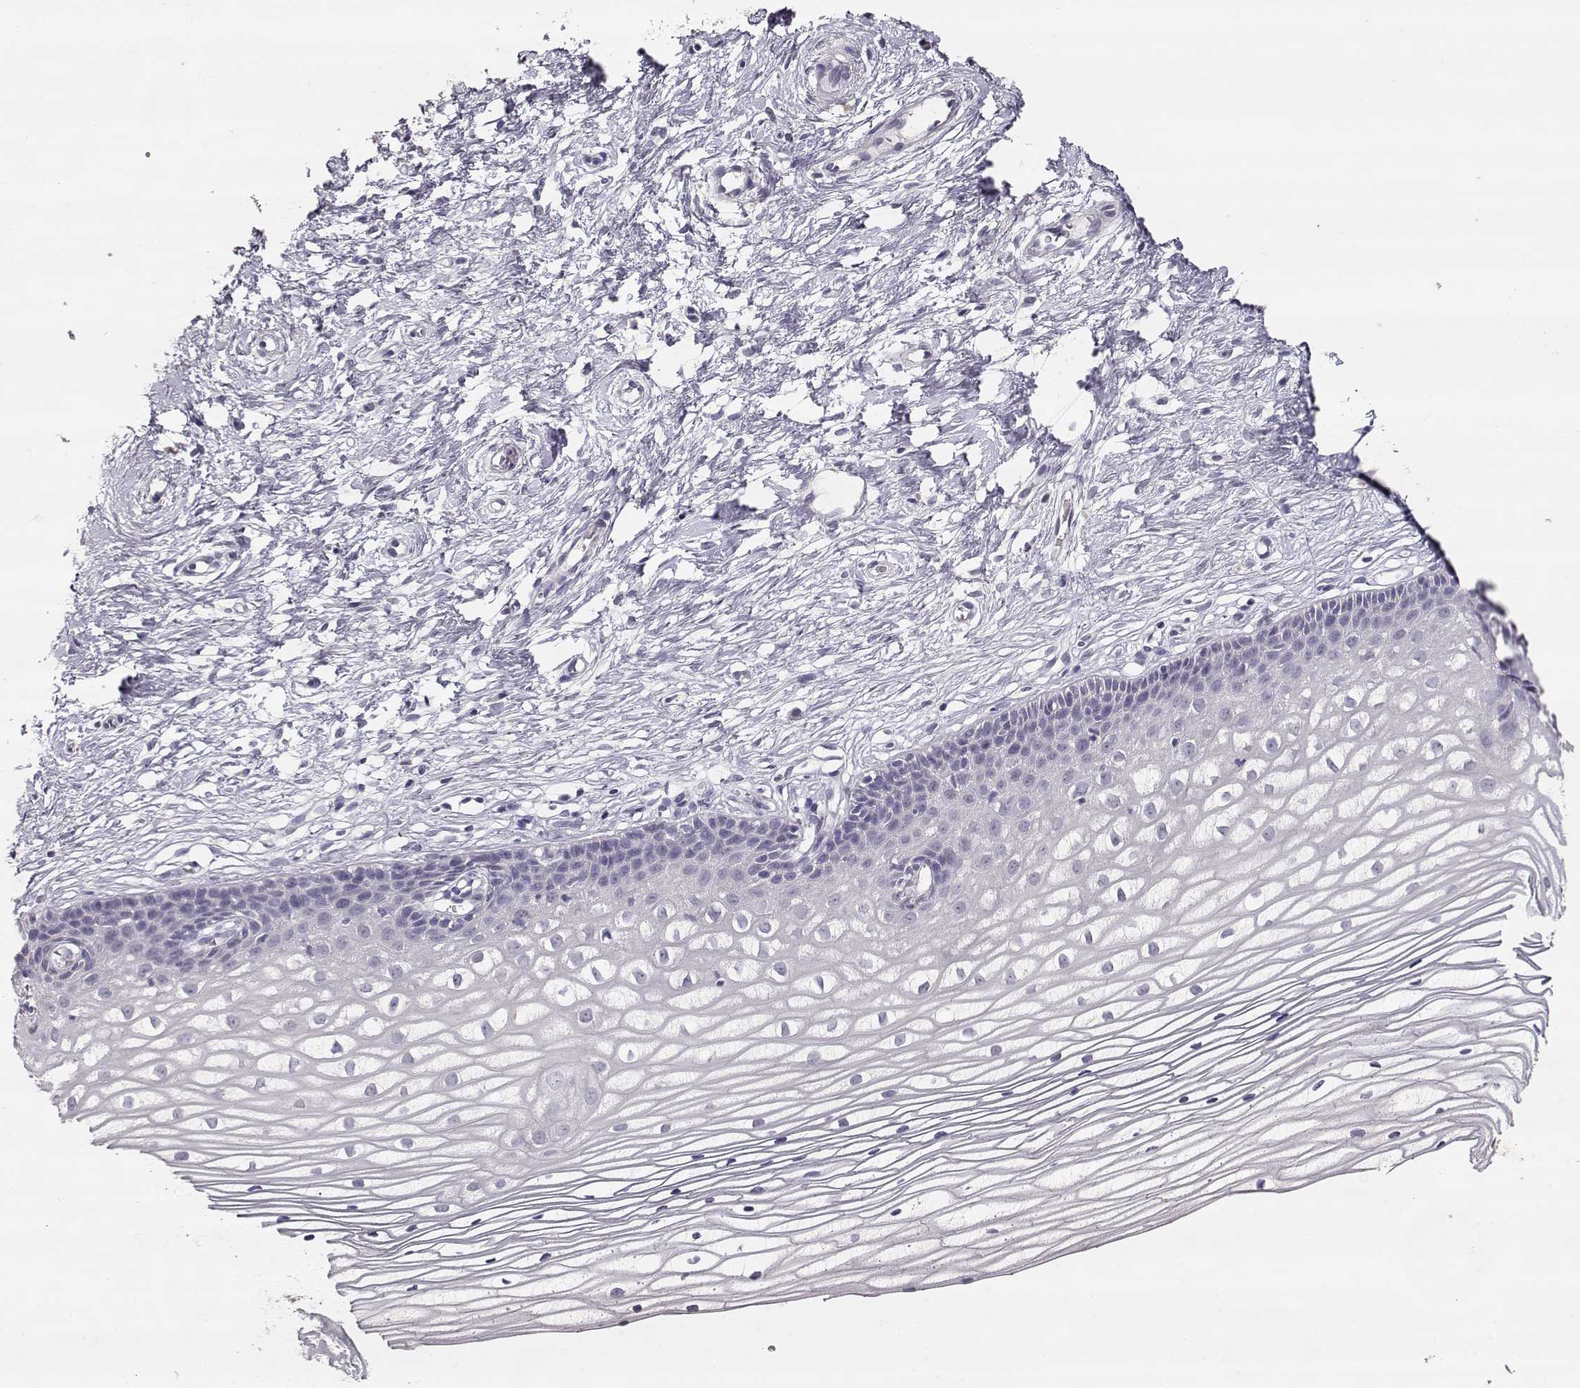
{"staining": {"intensity": "negative", "quantity": "none", "location": "none"}, "tissue": "cervix", "cell_type": "Glandular cells", "image_type": "normal", "snomed": [{"axis": "morphology", "description": "Normal tissue, NOS"}, {"axis": "topography", "description": "Cervix"}], "caption": "Cervix was stained to show a protein in brown. There is no significant positivity in glandular cells.", "gene": "TPH2", "patient": {"sex": "female", "age": 40}}